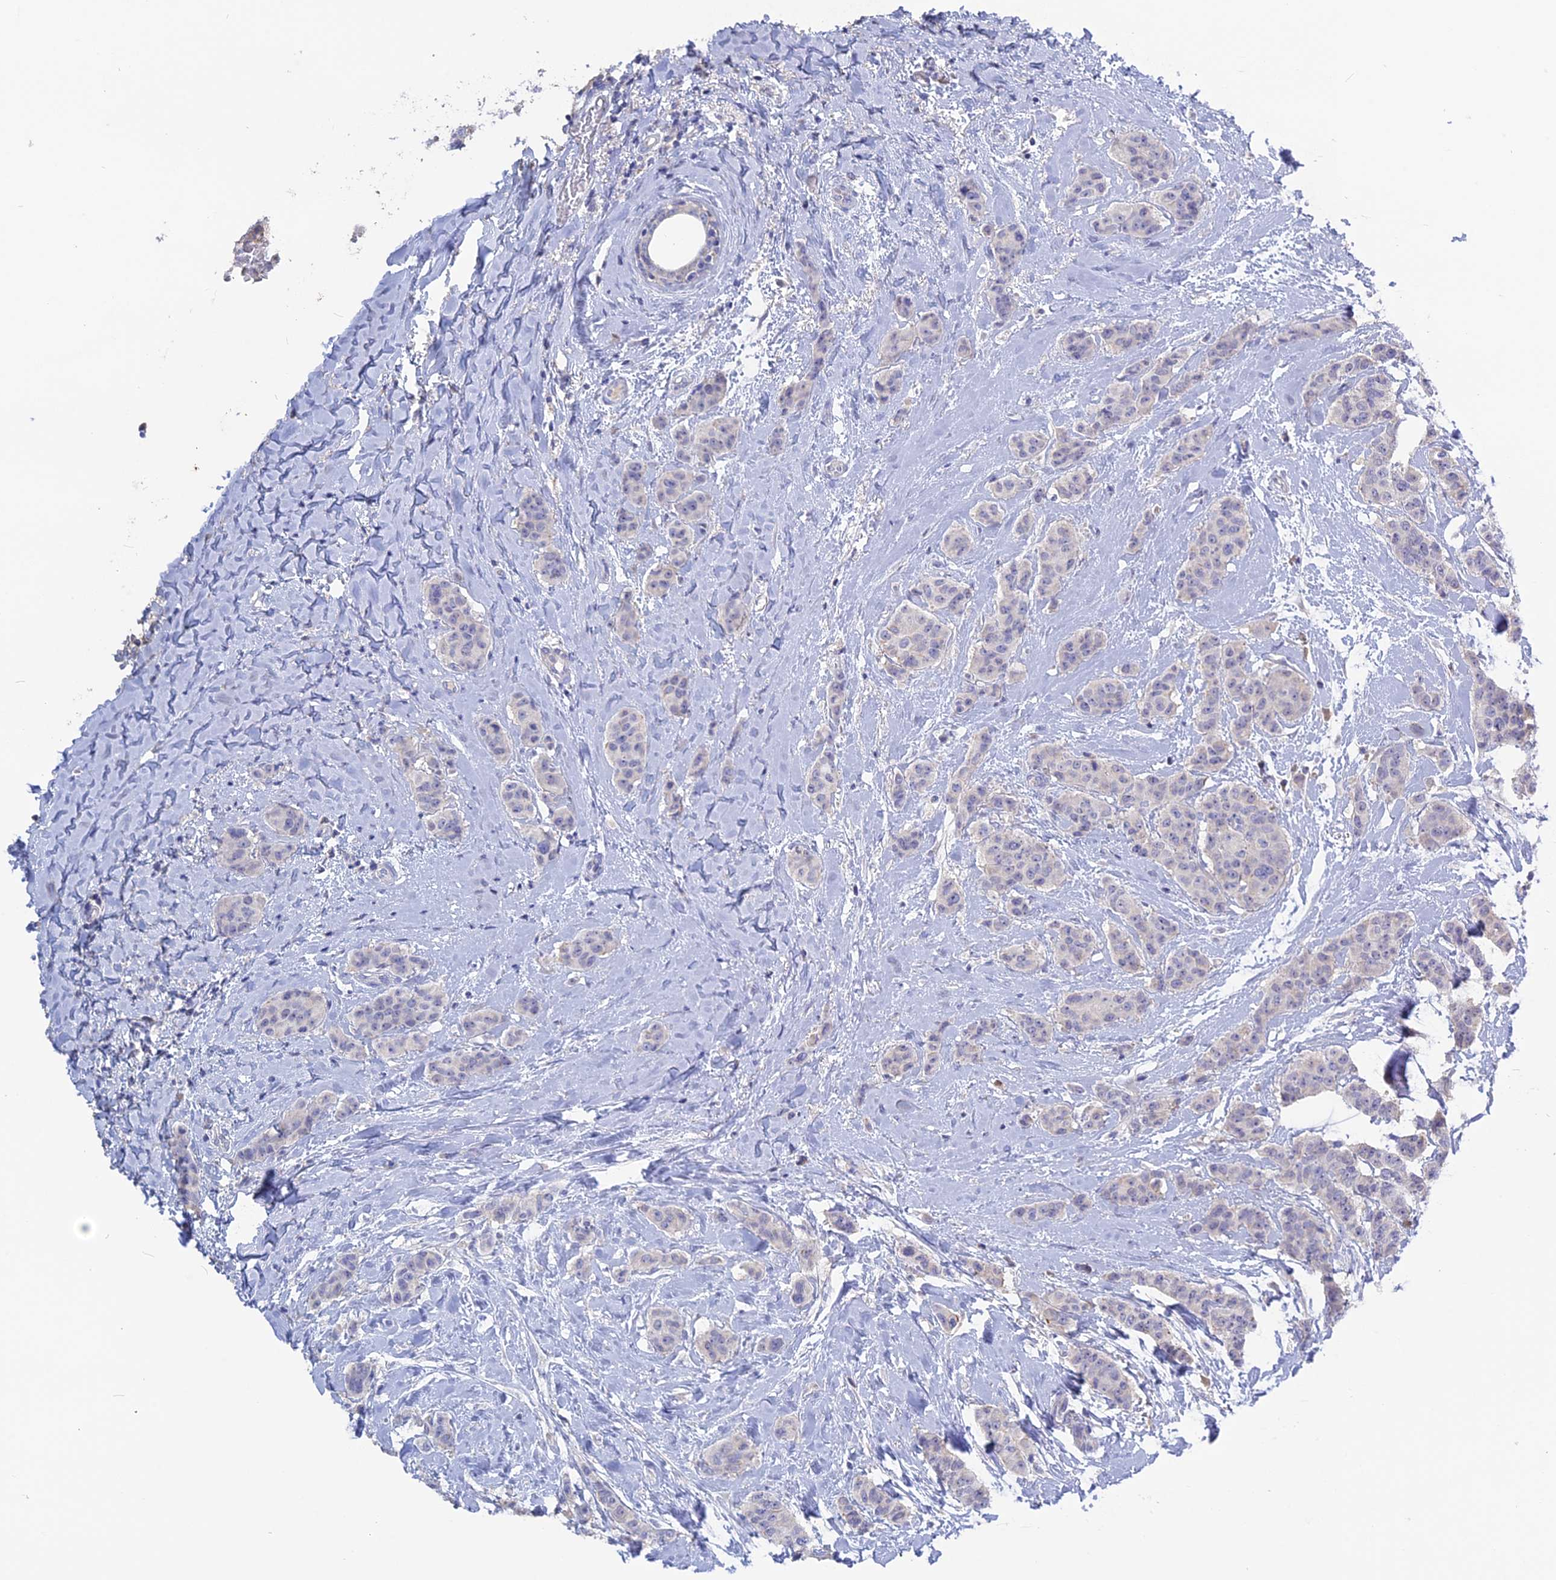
{"staining": {"intensity": "negative", "quantity": "none", "location": "none"}, "tissue": "breast cancer", "cell_type": "Tumor cells", "image_type": "cancer", "snomed": [{"axis": "morphology", "description": "Duct carcinoma"}, {"axis": "topography", "description": "Breast"}], "caption": "Image shows no protein positivity in tumor cells of breast invasive ductal carcinoma tissue. Brightfield microscopy of immunohistochemistry (IHC) stained with DAB (3,3'-diaminobenzidine) (brown) and hematoxylin (blue), captured at high magnification.", "gene": "ADGRA1", "patient": {"sex": "female", "age": 40}}